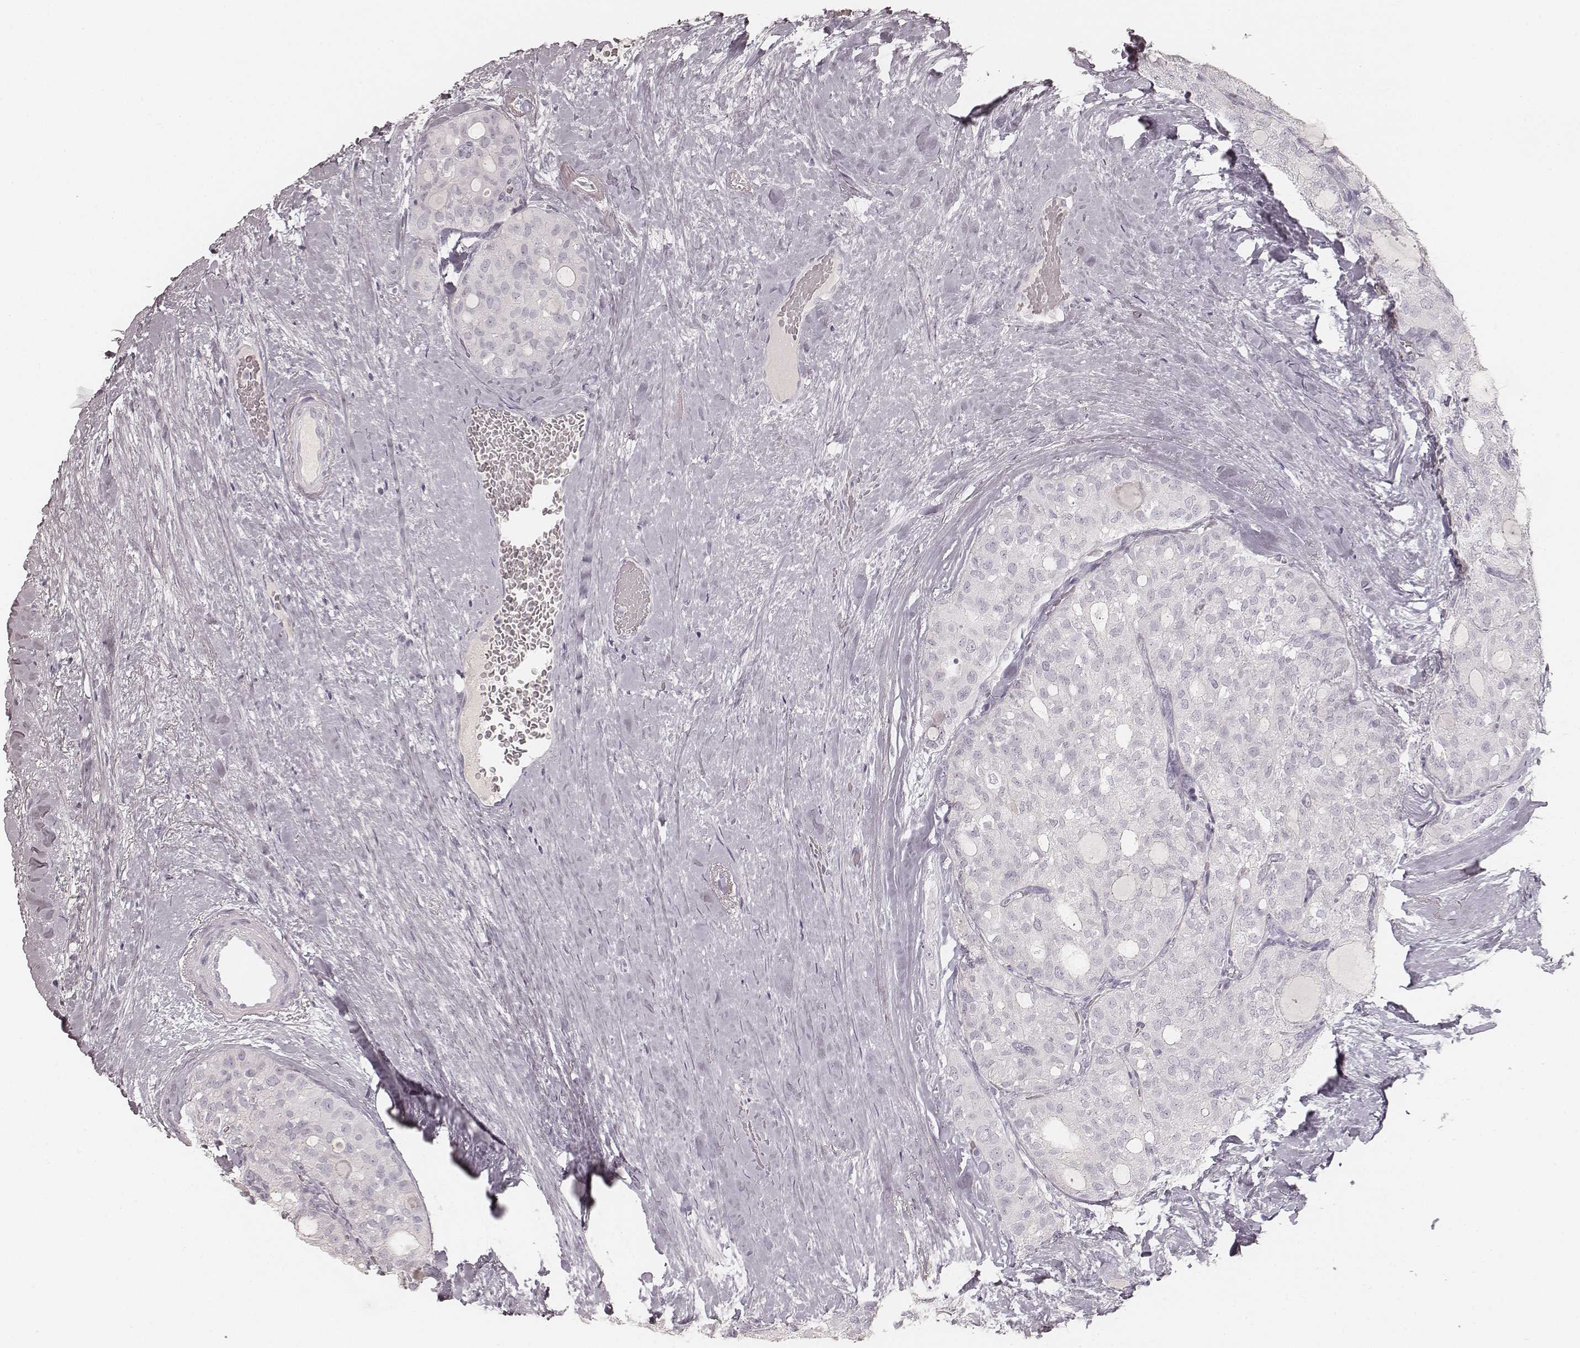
{"staining": {"intensity": "negative", "quantity": "none", "location": "none"}, "tissue": "thyroid cancer", "cell_type": "Tumor cells", "image_type": "cancer", "snomed": [{"axis": "morphology", "description": "Follicular adenoma carcinoma, NOS"}, {"axis": "topography", "description": "Thyroid gland"}], "caption": "An IHC photomicrograph of thyroid cancer is shown. There is no staining in tumor cells of thyroid cancer.", "gene": "KRT31", "patient": {"sex": "male", "age": 75}}